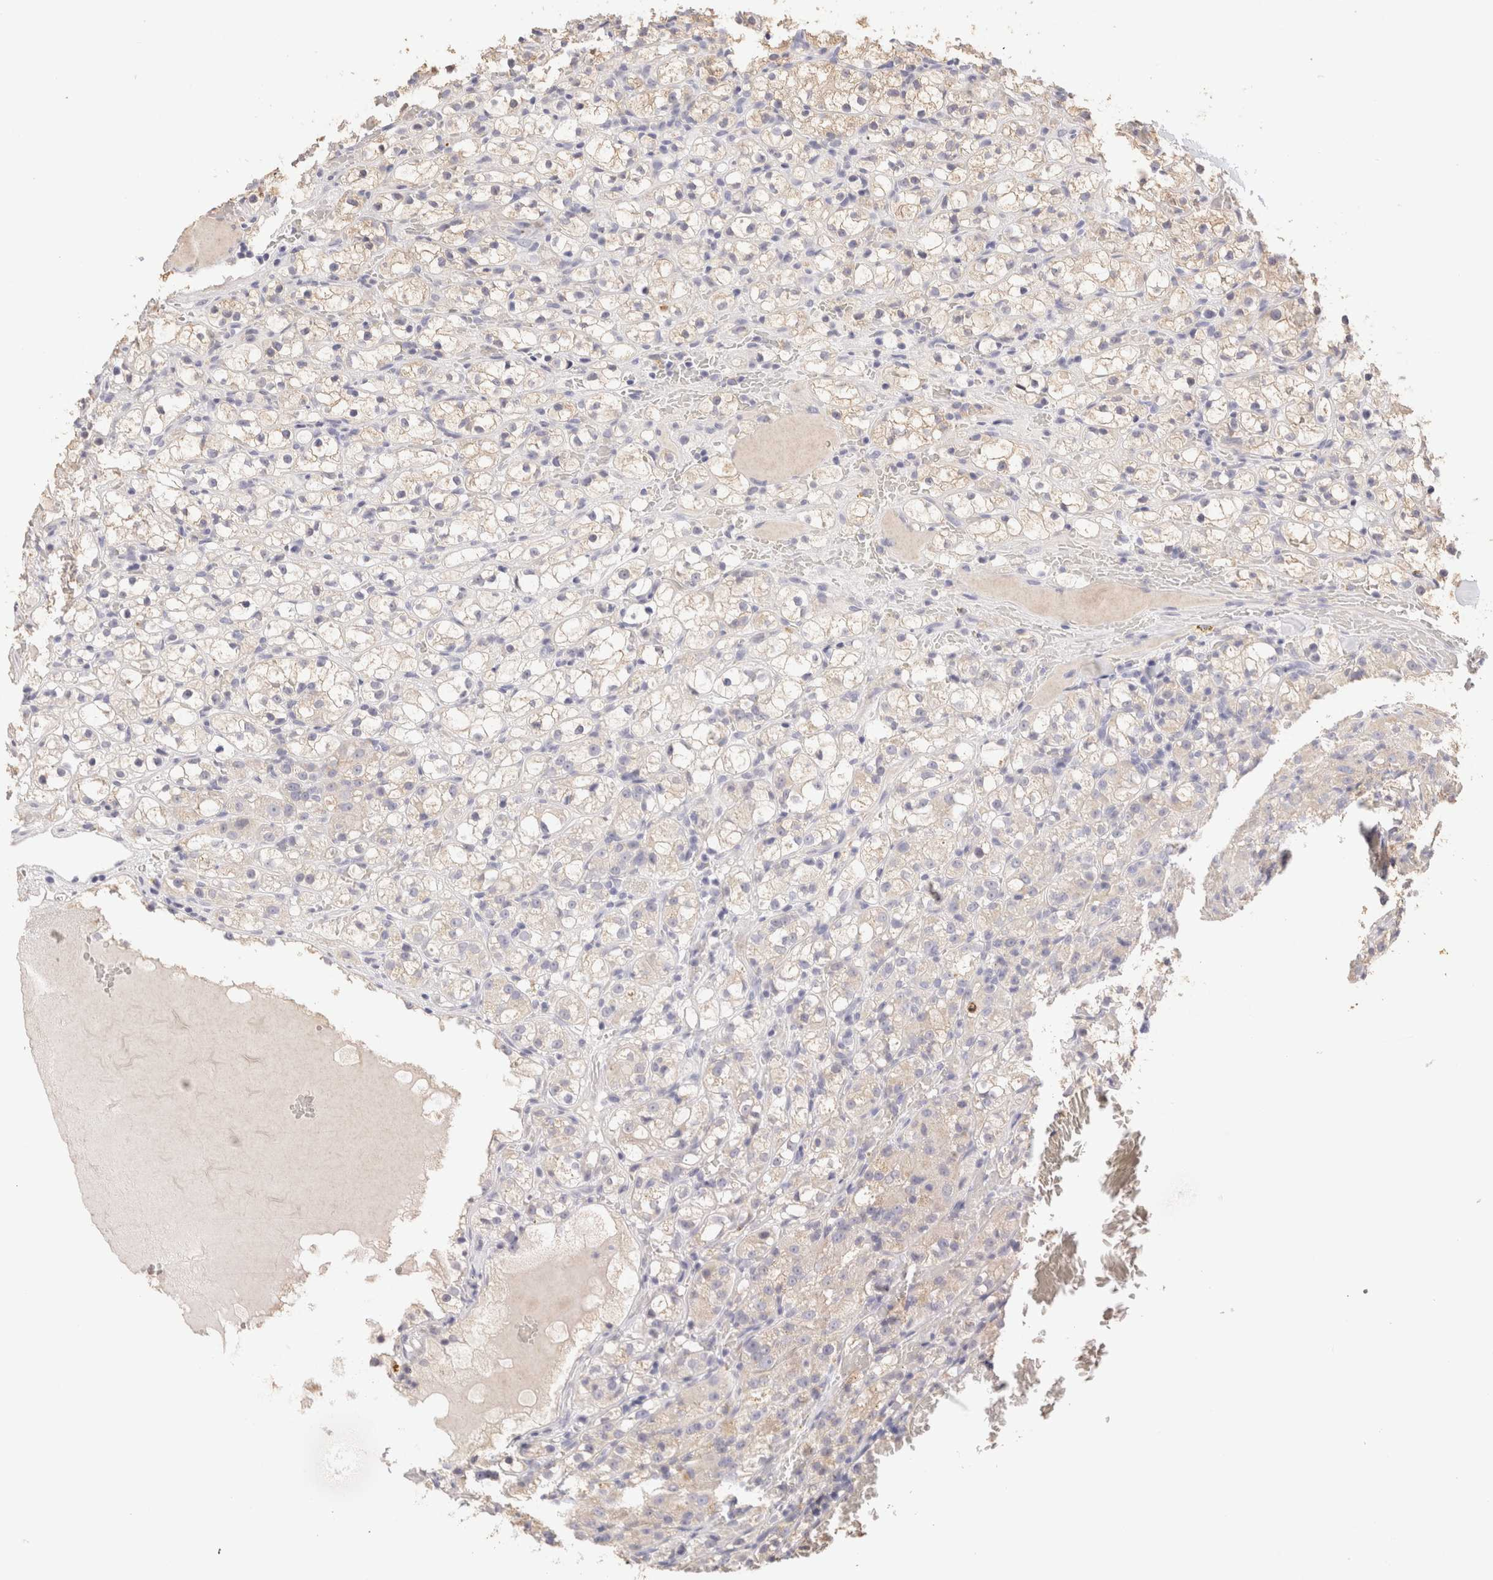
{"staining": {"intensity": "negative", "quantity": "none", "location": "none"}, "tissue": "renal cancer", "cell_type": "Tumor cells", "image_type": "cancer", "snomed": [{"axis": "morphology", "description": "Adenocarcinoma, NOS"}, {"axis": "topography", "description": "Kidney"}], "caption": "DAB (3,3'-diaminobenzidine) immunohistochemical staining of human adenocarcinoma (renal) shows no significant positivity in tumor cells.", "gene": "SCGB2A2", "patient": {"sex": "male", "age": 61}}